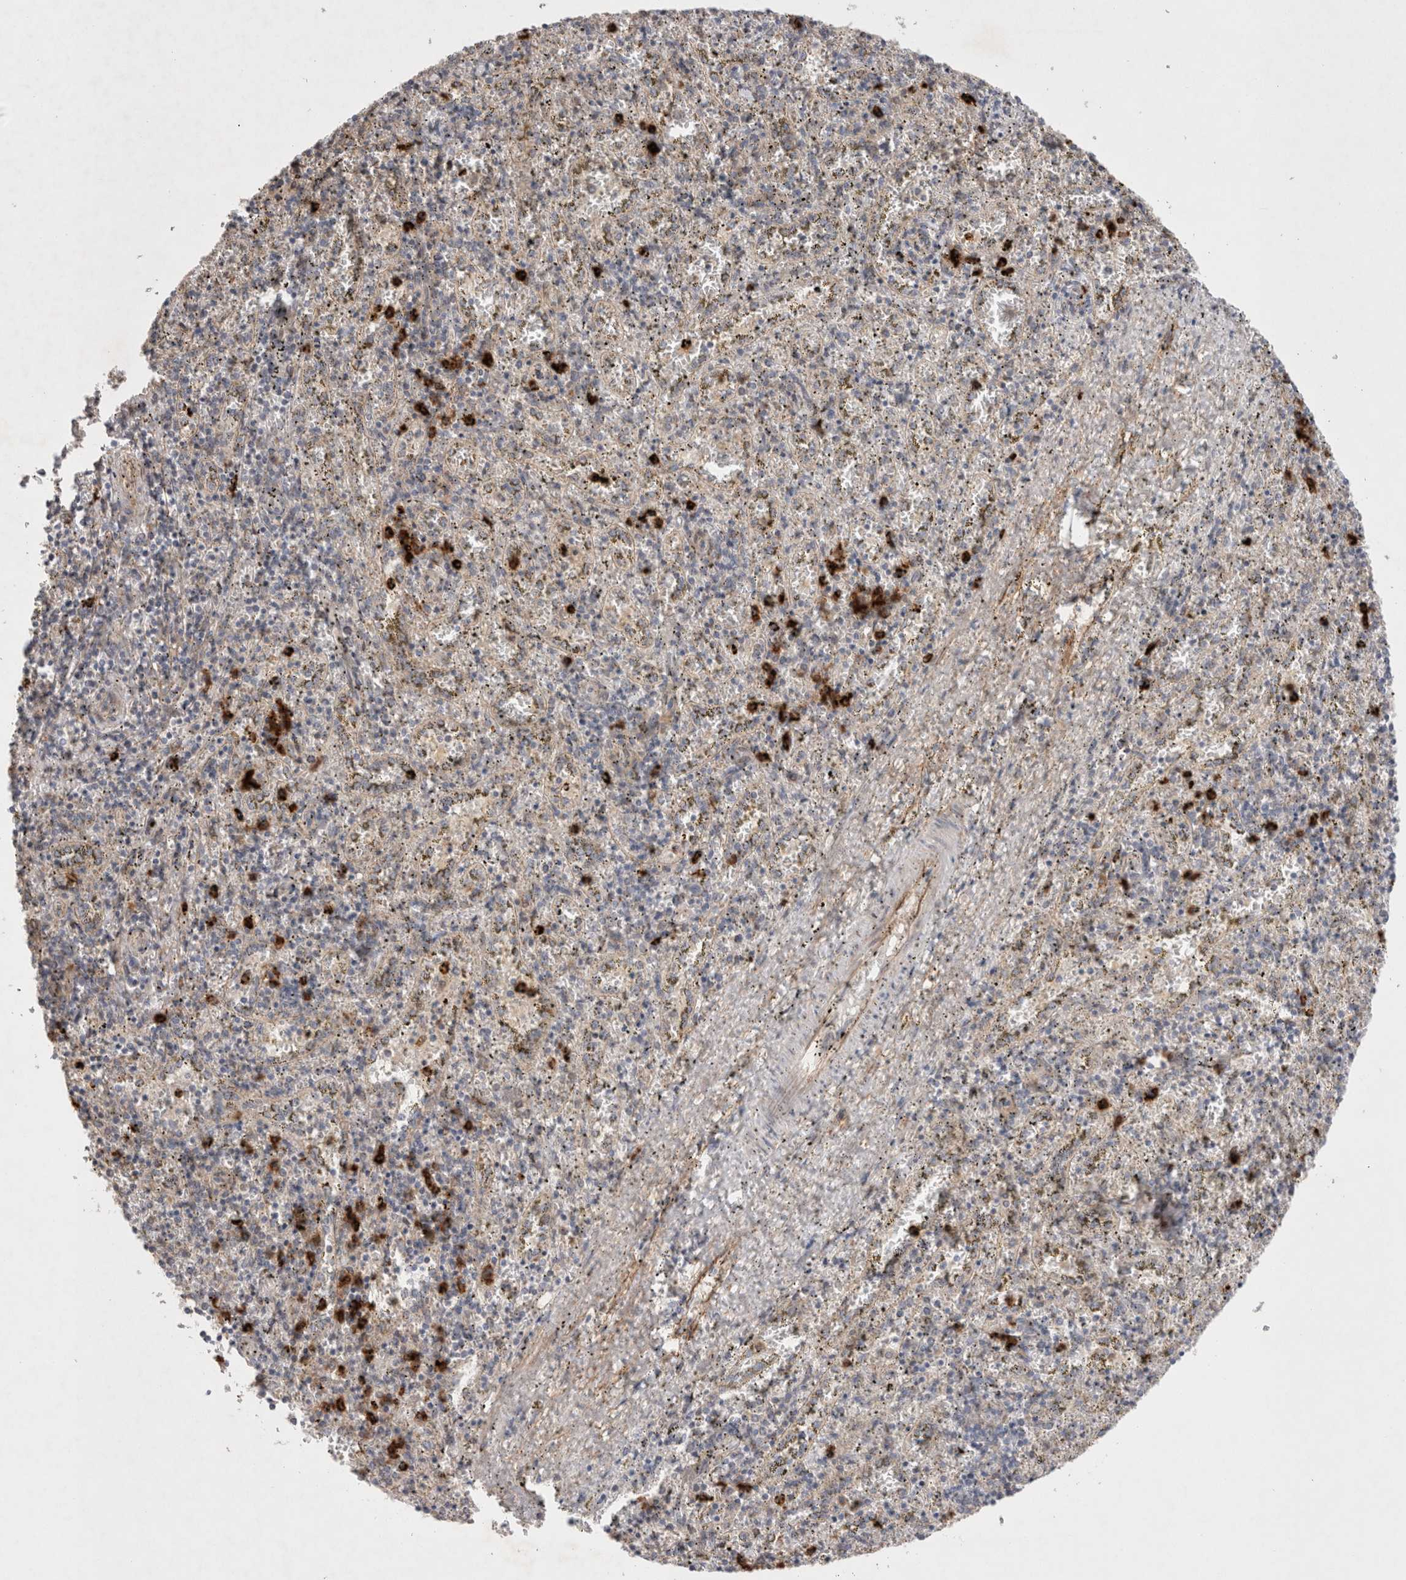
{"staining": {"intensity": "strong", "quantity": "25%-75%", "location": "cytoplasmic/membranous"}, "tissue": "spleen", "cell_type": "Cells in red pulp", "image_type": "normal", "snomed": [{"axis": "morphology", "description": "Normal tissue, NOS"}, {"axis": "topography", "description": "Spleen"}], "caption": "Immunohistochemistry photomicrograph of unremarkable spleen stained for a protein (brown), which reveals high levels of strong cytoplasmic/membranous expression in approximately 25%-75% of cells in red pulp.", "gene": "GSDMB", "patient": {"sex": "male", "age": 11}}